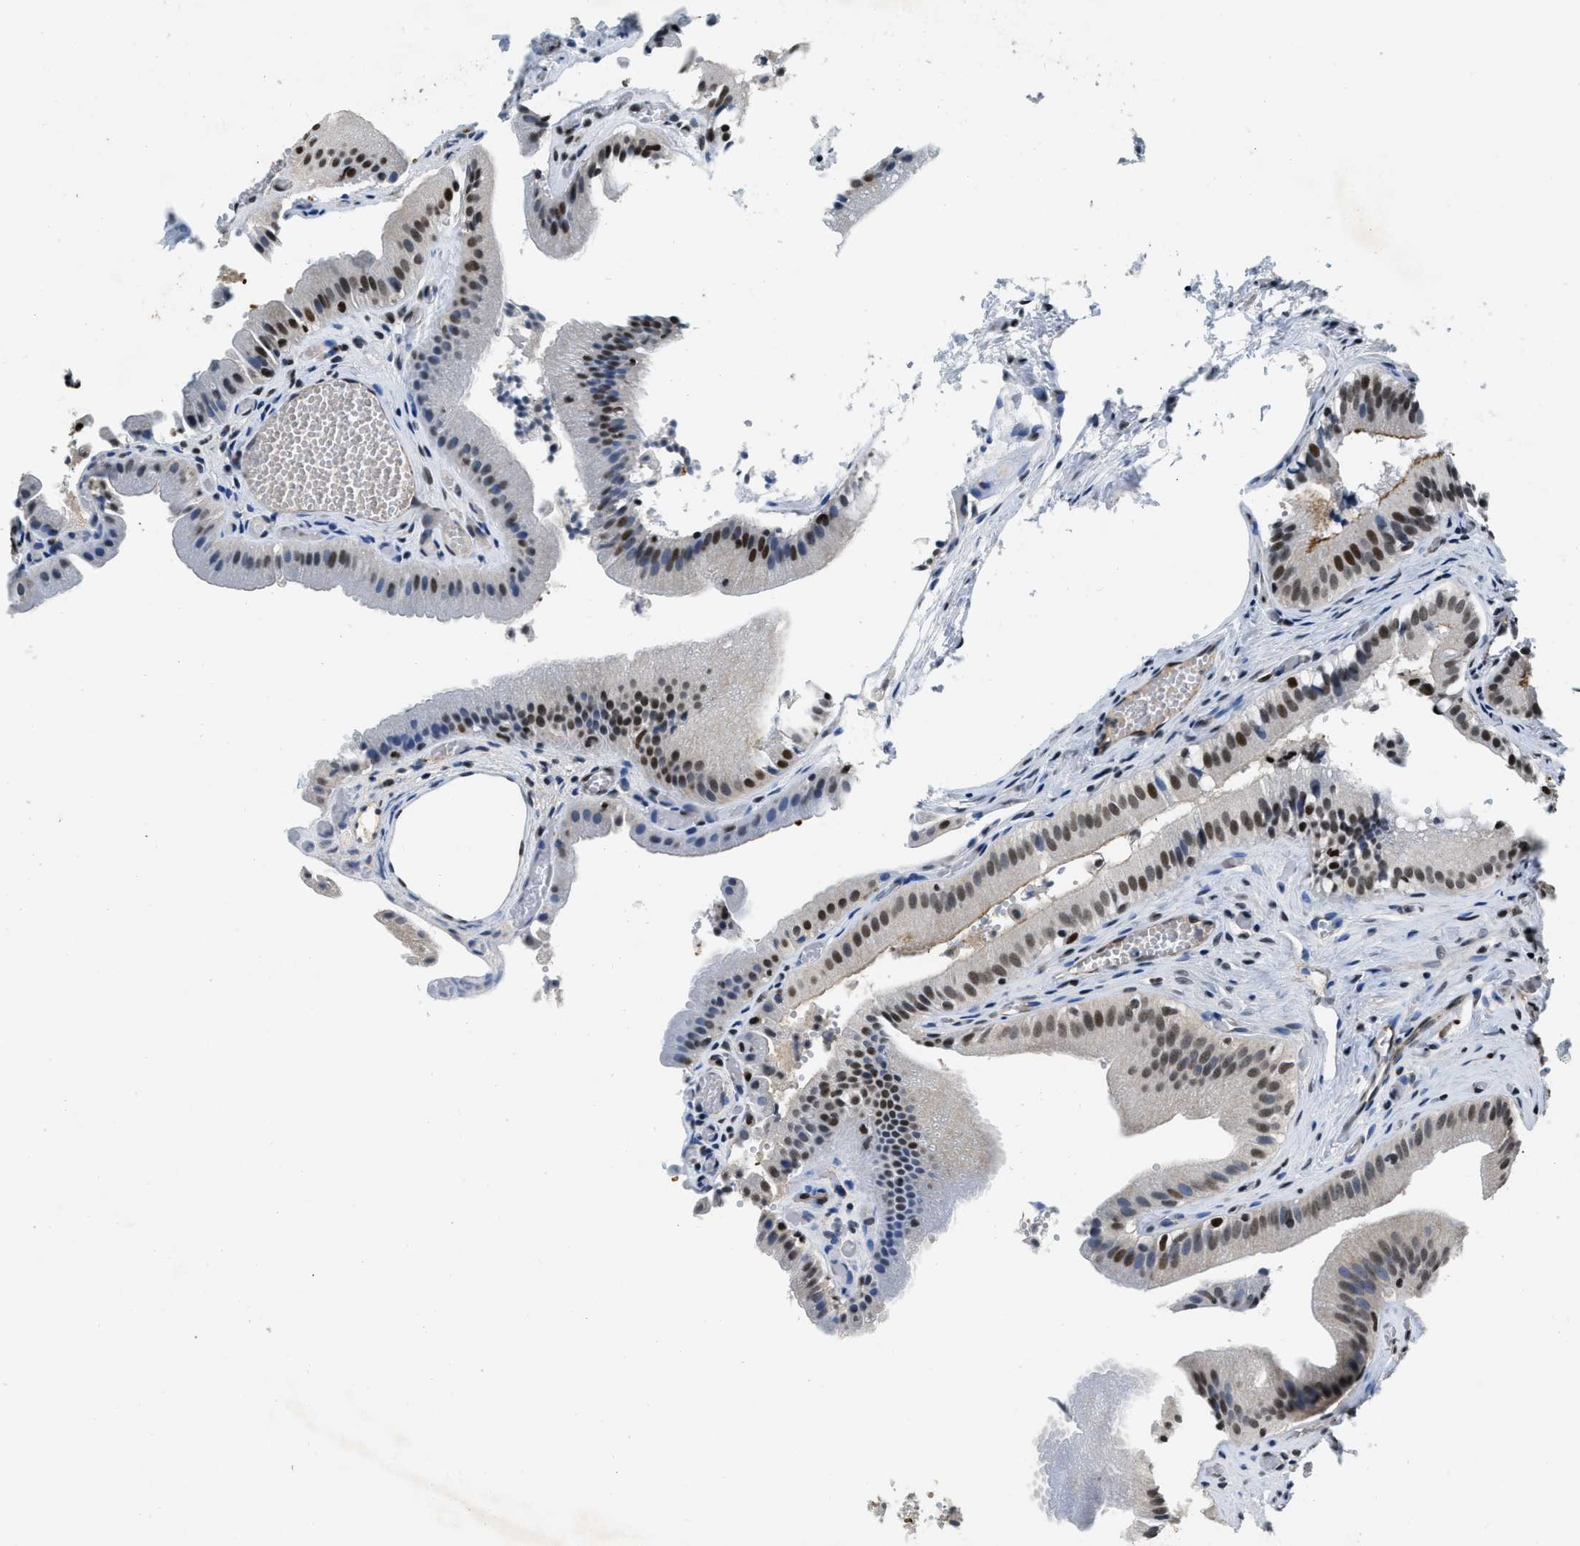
{"staining": {"intensity": "moderate", "quantity": "25%-75%", "location": "nuclear"}, "tissue": "gallbladder", "cell_type": "Glandular cells", "image_type": "normal", "snomed": [{"axis": "morphology", "description": "Normal tissue, NOS"}, {"axis": "topography", "description": "Gallbladder"}], "caption": "IHC (DAB) staining of unremarkable gallbladder demonstrates moderate nuclear protein positivity in about 25%-75% of glandular cells.", "gene": "CCNE1", "patient": {"sex": "male", "age": 49}}